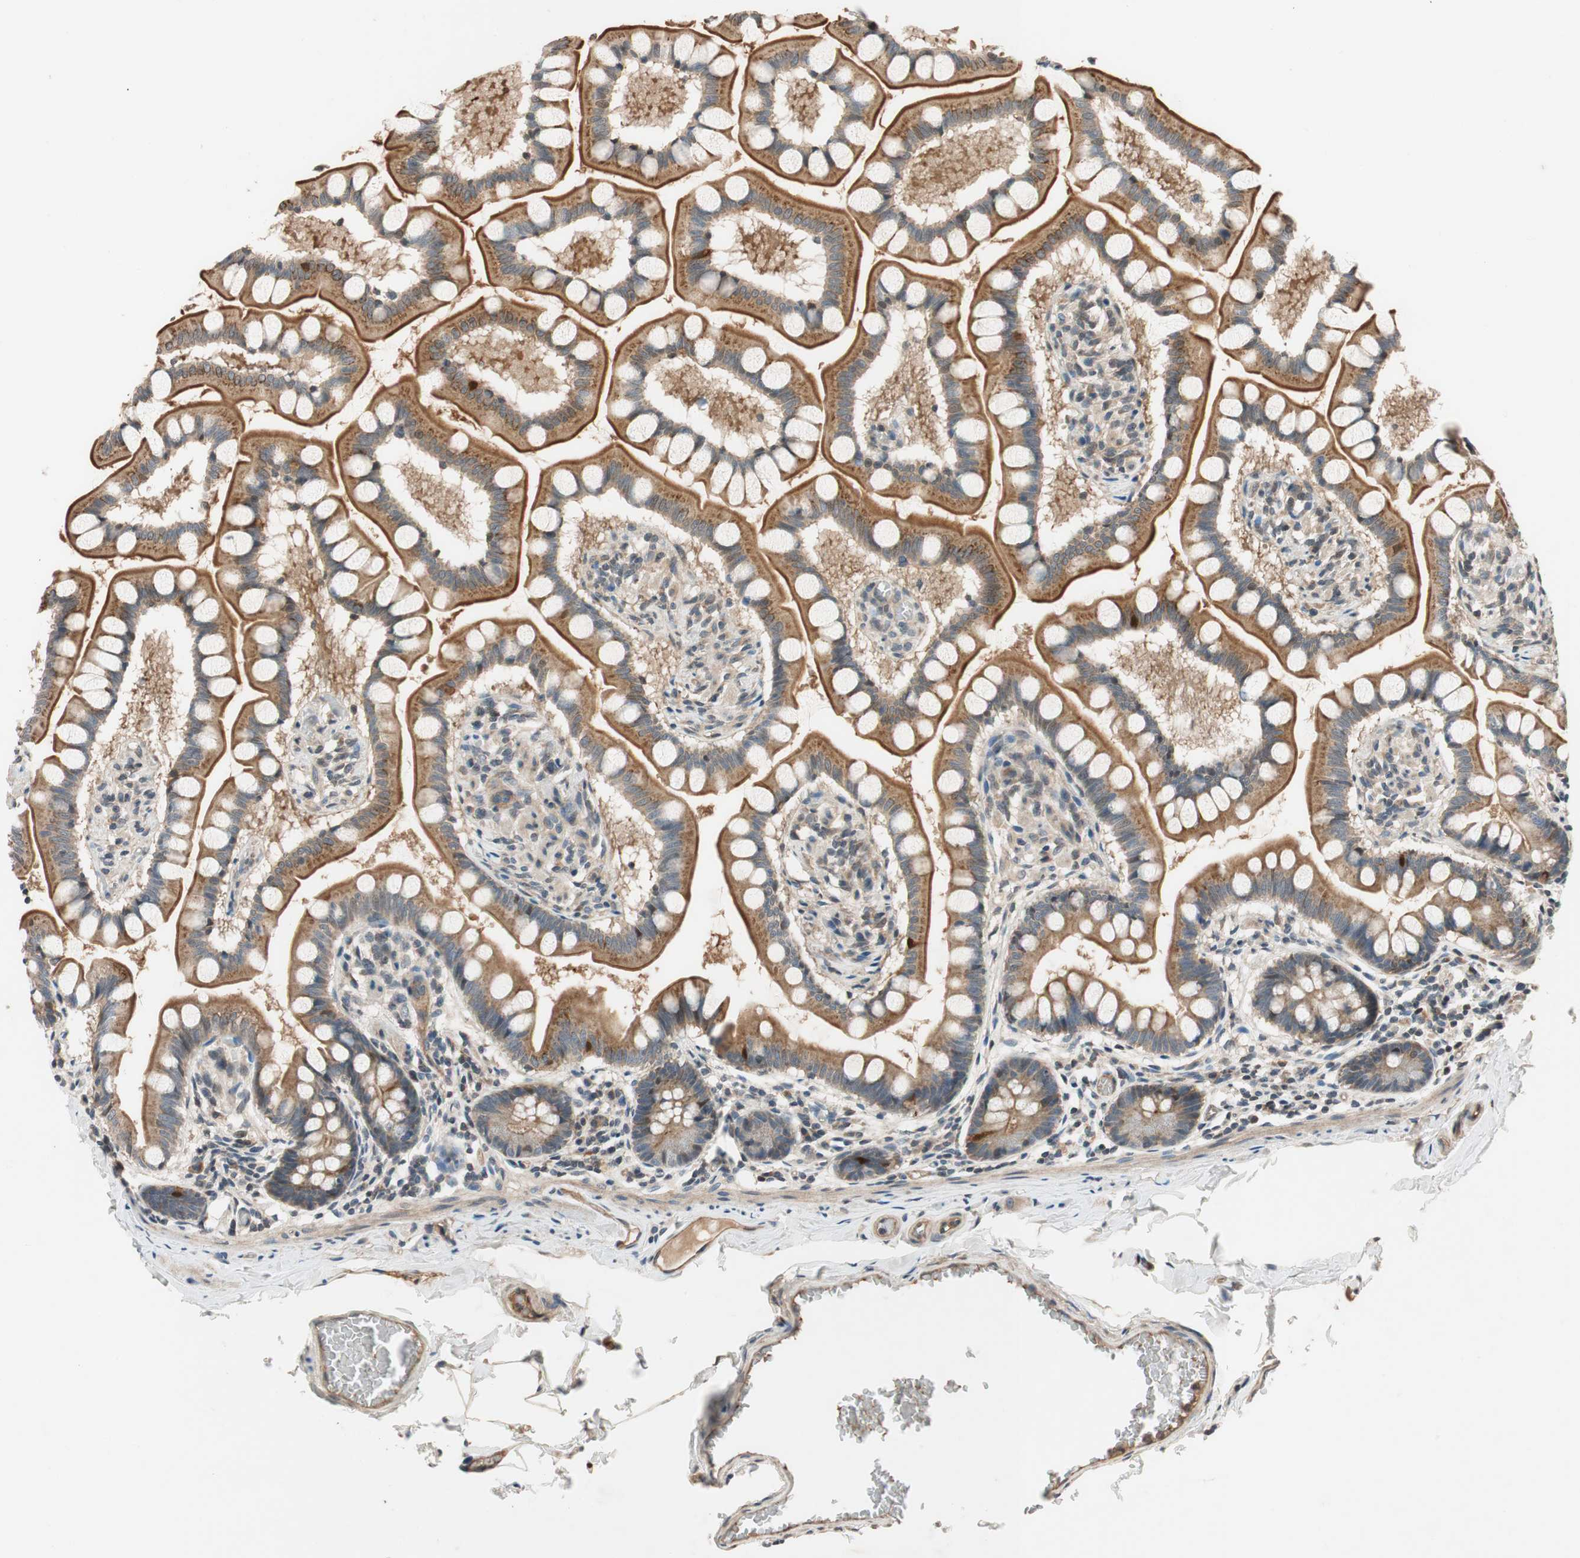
{"staining": {"intensity": "moderate", "quantity": ">75%", "location": "cytoplasmic/membranous"}, "tissue": "small intestine", "cell_type": "Glandular cells", "image_type": "normal", "snomed": [{"axis": "morphology", "description": "Normal tissue, NOS"}, {"axis": "topography", "description": "Small intestine"}], "caption": "An image of human small intestine stained for a protein exhibits moderate cytoplasmic/membranous brown staining in glandular cells. (DAB (3,3'-diaminobenzidine) IHC with brightfield microscopy, high magnification).", "gene": "GCLM", "patient": {"sex": "male", "age": 41}}